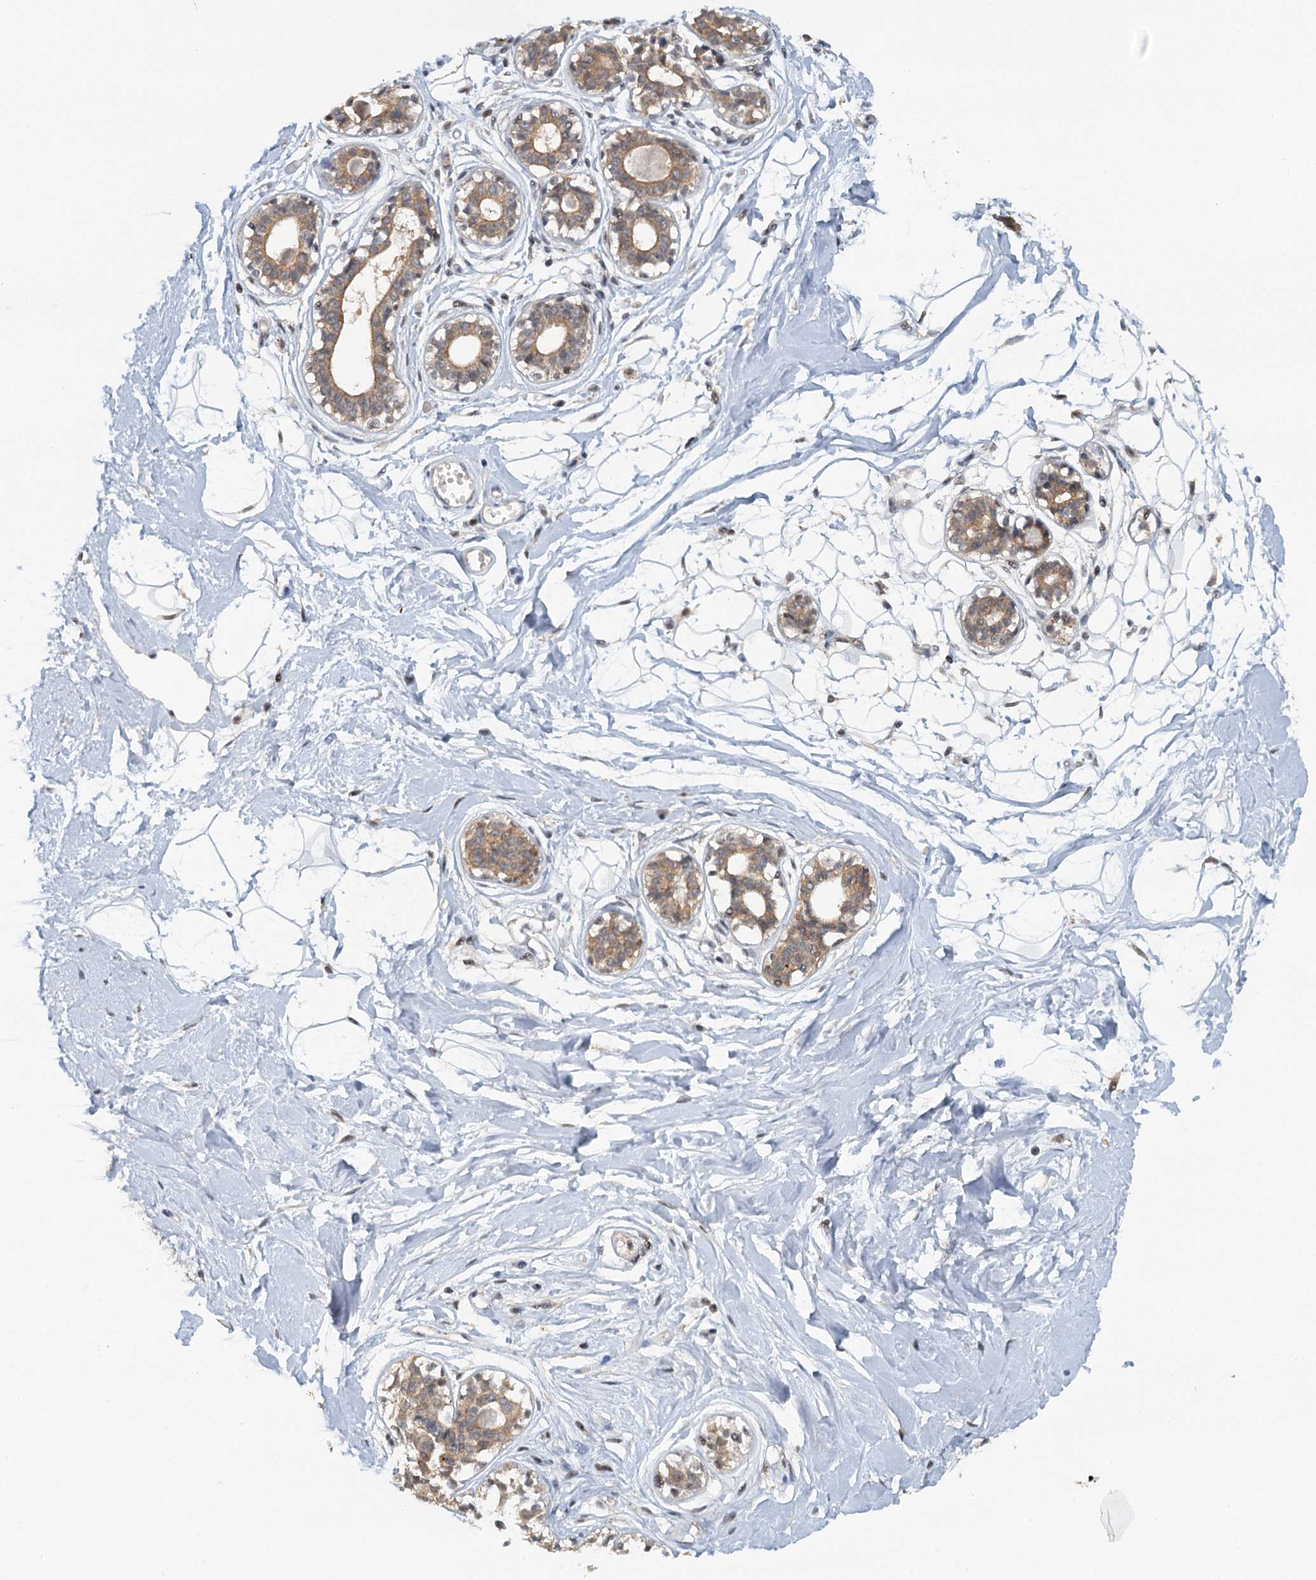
{"staining": {"intensity": "moderate", "quantity": ">75%", "location": "cytoplasmic/membranous,nuclear"}, "tissue": "breast", "cell_type": "Adipocytes", "image_type": "normal", "snomed": [{"axis": "morphology", "description": "Normal tissue, NOS"}, {"axis": "topography", "description": "Breast"}], "caption": "Moderate cytoplasmic/membranous,nuclear protein expression is present in approximately >75% of adipocytes in breast.", "gene": "GPATCH11", "patient": {"sex": "female", "age": 45}}